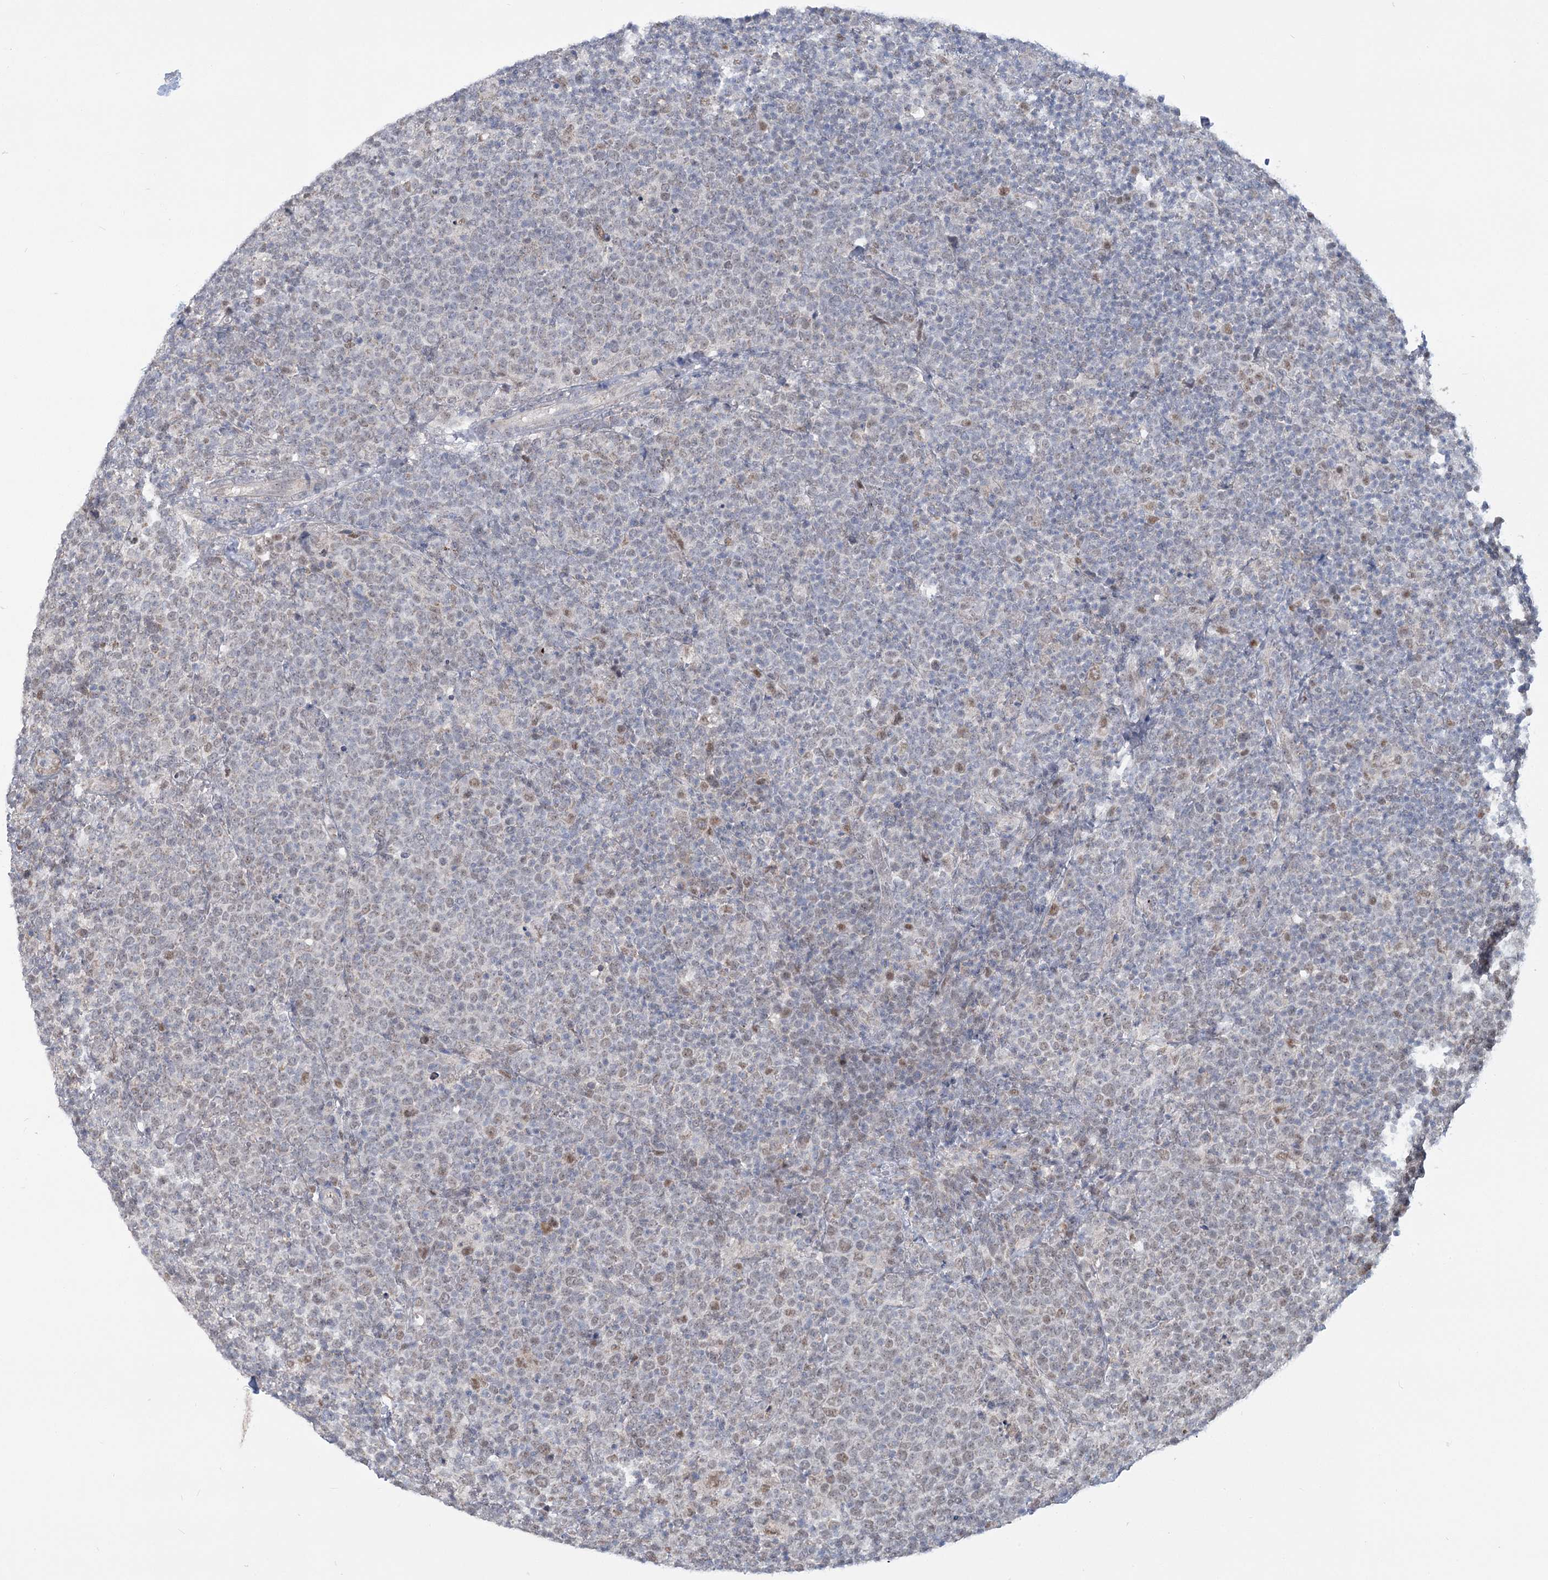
{"staining": {"intensity": "weak", "quantity": "<25%", "location": "nuclear"}, "tissue": "lymphoma", "cell_type": "Tumor cells", "image_type": "cancer", "snomed": [{"axis": "morphology", "description": "Malignant lymphoma, non-Hodgkin's type, High grade"}, {"axis": "topography", "description": "Lymph node"}], "caption": "DAB (3,3'-diaminobenzidine) immunohistochemical staining of lymphoma reveals no significant staining in tumor cells. (IHC, brightfield microscopy, high magnification).", "gene": "MTG1", "patient": {"sex": "male", "age": 61}}